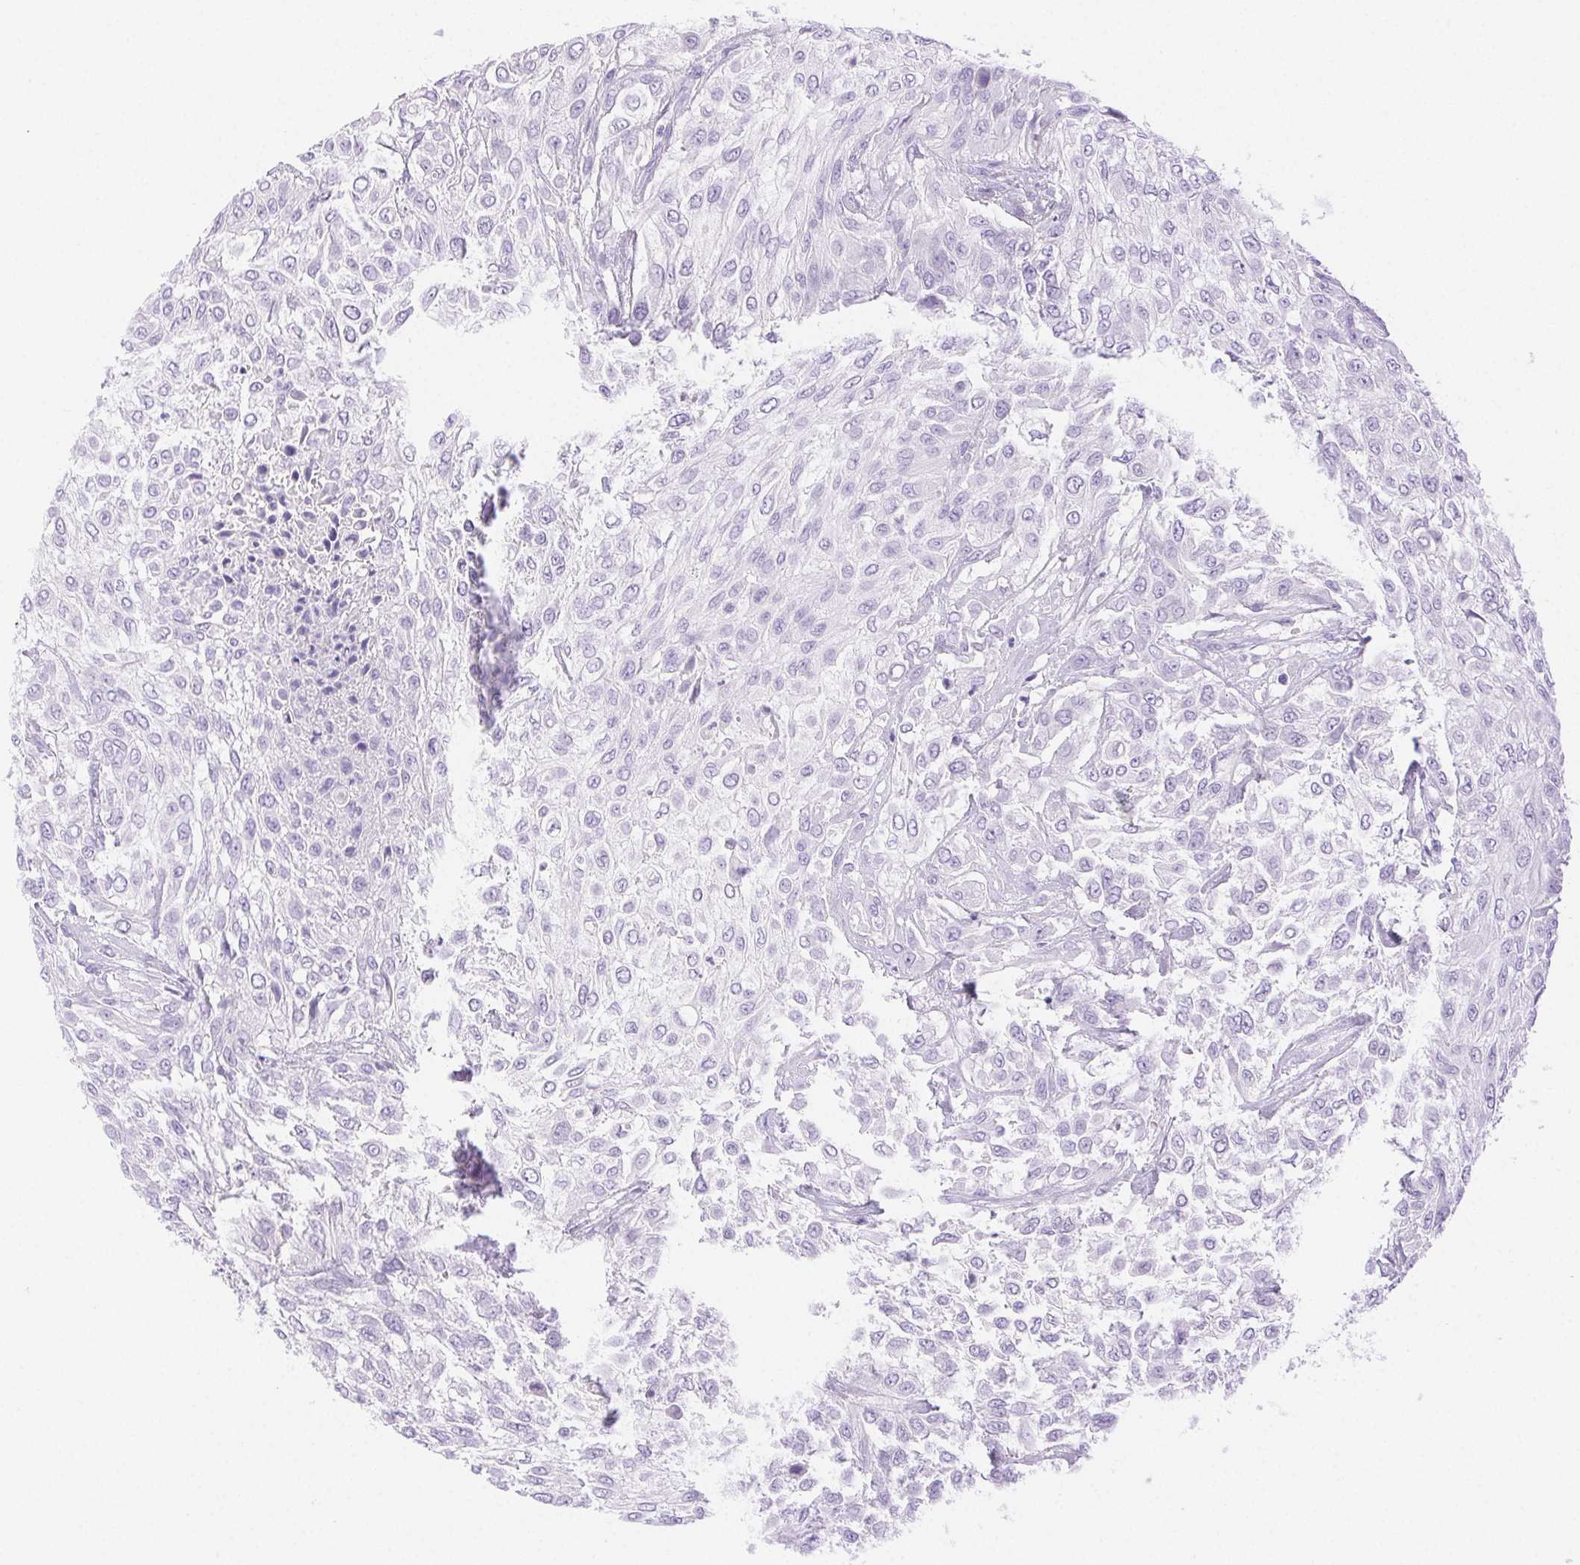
{"staining": {"intensity": "negative", "quantity": "none", "location": "none"}, "tissue": "urothelial cancer", "cell_type": "Tumor cells", "image_type": "cancer", "snomed": [{"axis": "morphology", "description": "Urothelial carcinoma, High grade"}, {"axis": "topography", "description": "Urinary bladder"}], "caption": "A high-resolution photomicrograph shows immunohistochemistry staining of high-grade urothelial carcinoma, which shows no significant staining in tumor cells.", "gene": "SPACA4", "patient": {"sex": "male", "age": 57}}